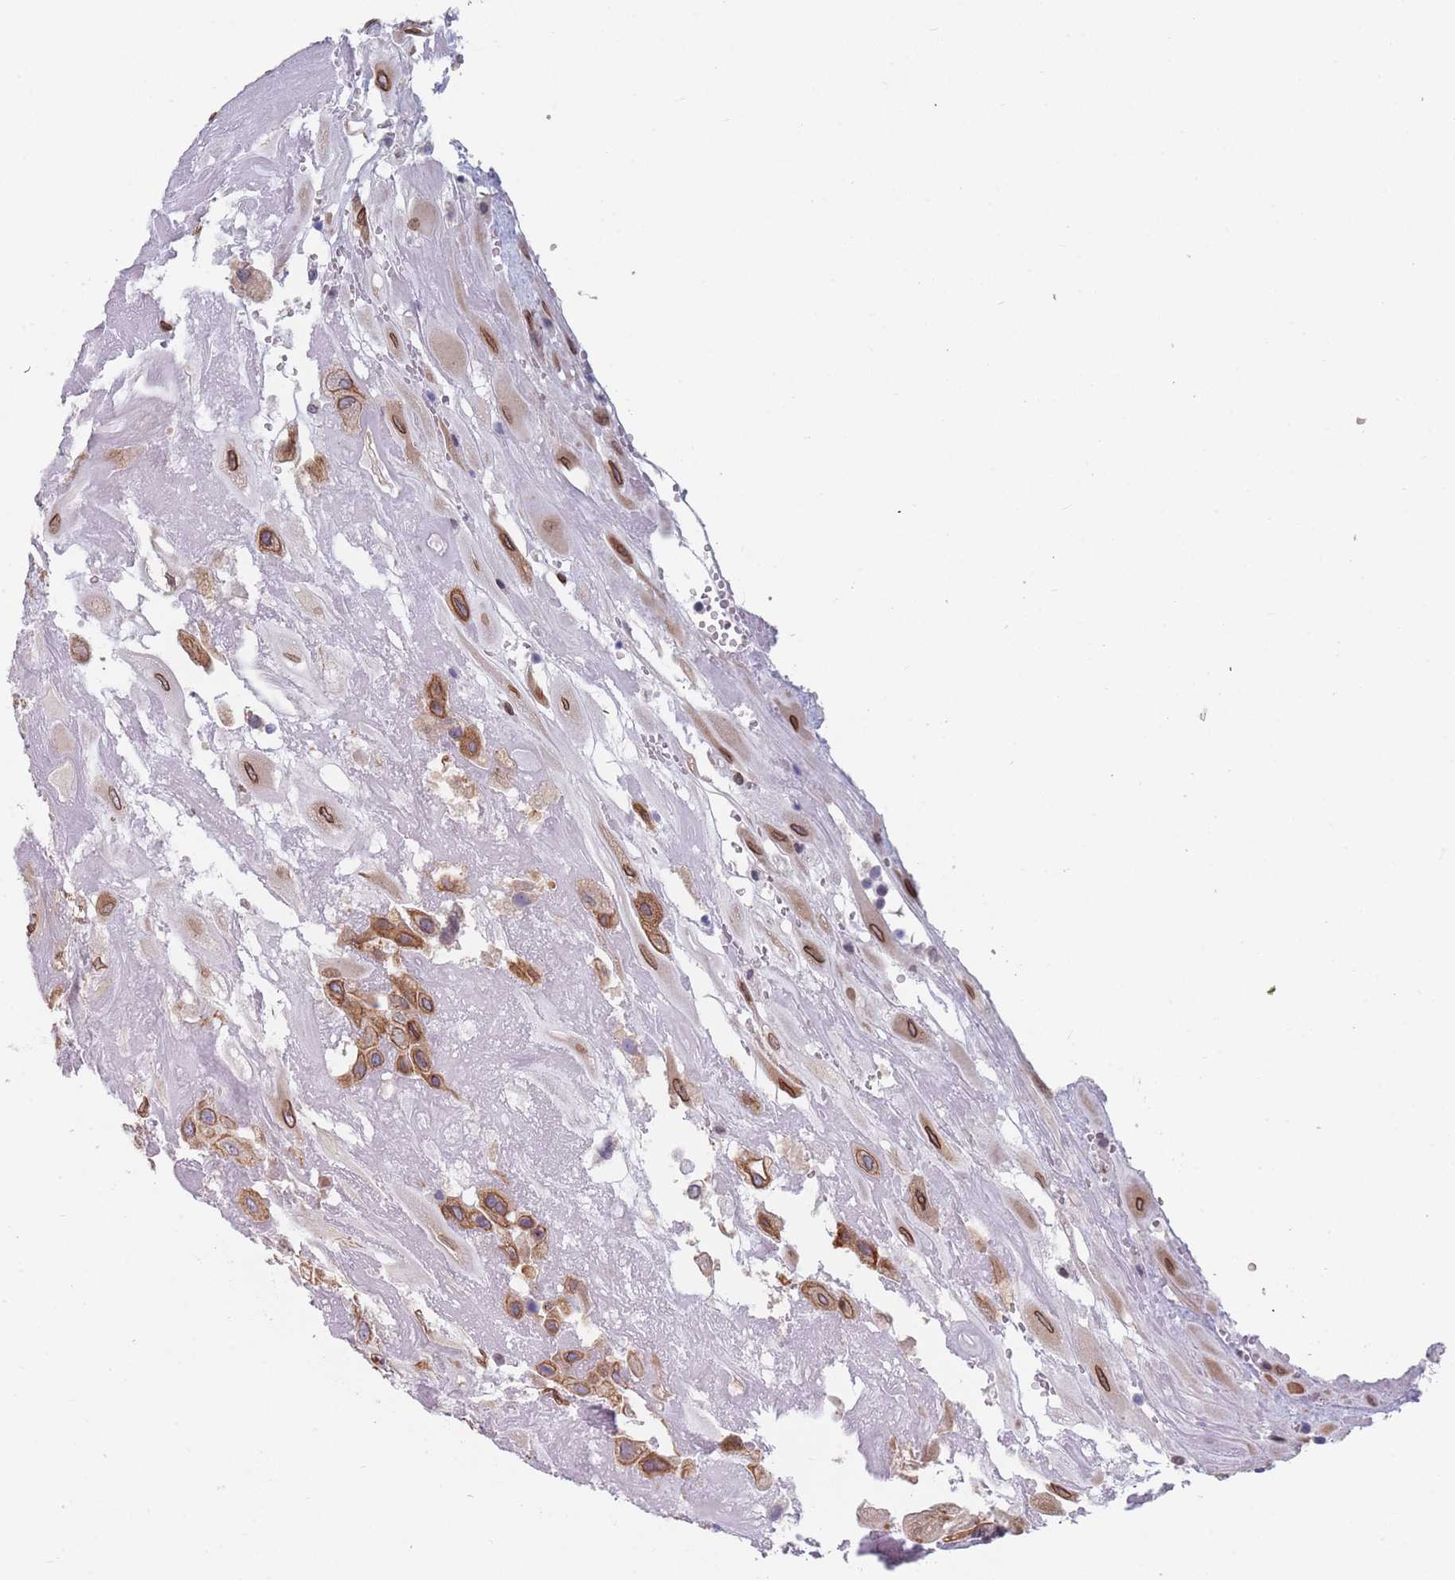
{"staining": {"intensity": "strong", "quantity": "25%-75%", "location": "cytoplasmic/membranous,nuclear"}, "tissue": "placenta", "cell_type": "Decidual cells", "image_type": "normal", "snomed": [{"axis": "morphology", "description": "Normal tissue, NOS"}, {"axis": "topography", "description": "Placenta"}], "caption": "About 25%-75% of decidual cells in unremarkable human placenta reveal strong cytoplasmic/membranous,nuclear protein expression as visualized by brown immunohistochemical staining.", "gene": "ZBTB1", "patient": {"sex": "female", "age": 32}}